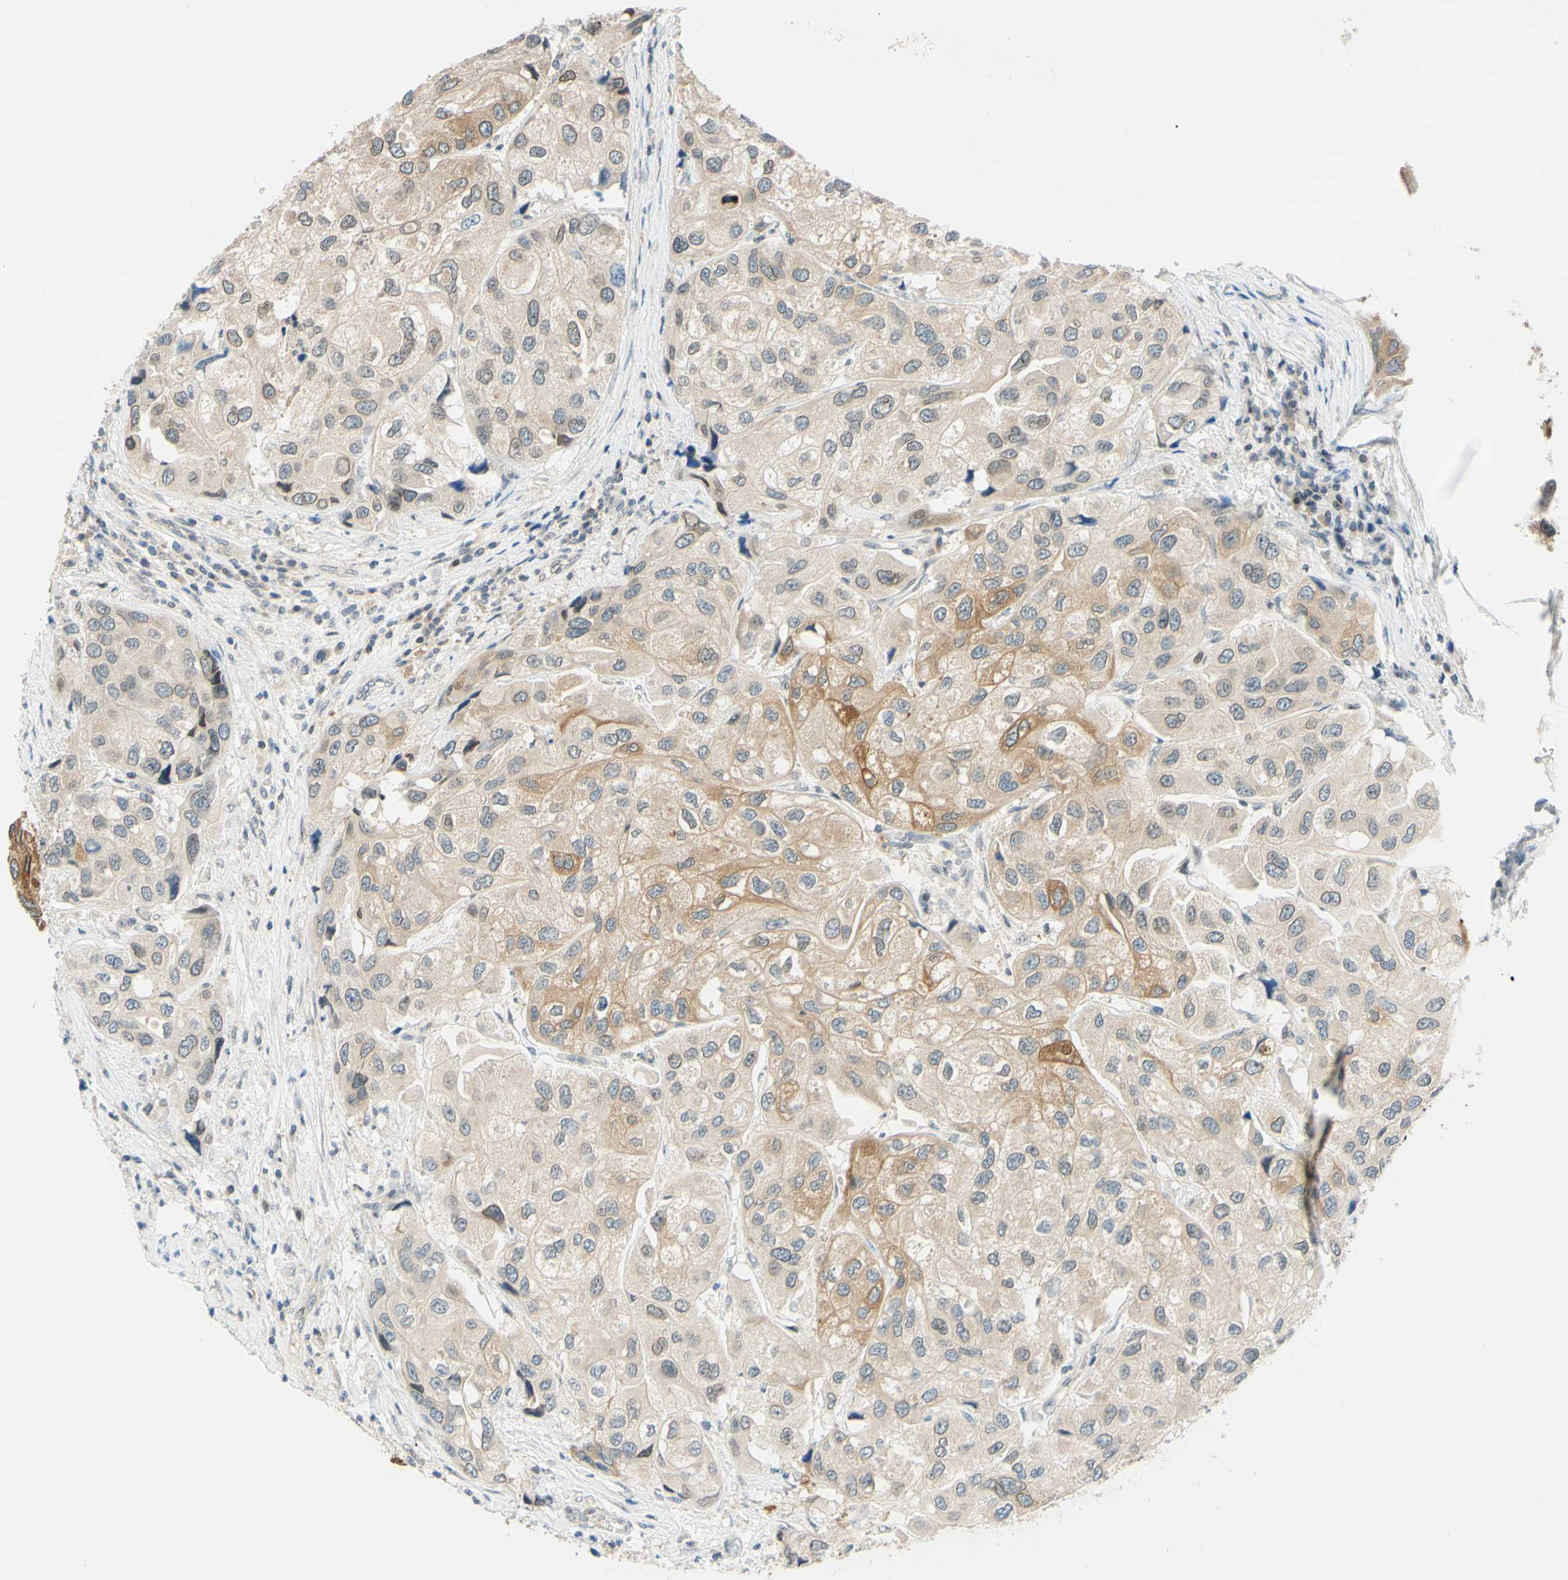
{"staining": {"intensity": "weak", "quantity": "25%-75%", "location": "cytoplasmic/membranous"}, "tissue": "urothelial cancer", "cell_type": "Tumor cells", "image_type": "cancer", "snomed": [{"axis": "morphology", "description": "Urothelial carcinoma, High grade"}, {"axis": "topography", "description": "Urinary bladder"}], "caption": "The micrograph demonstrates staining of urothelial cancer, revealing weak cytoplasmic/membranous protein positivity (brown color) within tumor cells.", "gene": "C2CD2L", "patient": {"sex": "female", "age": 64}}